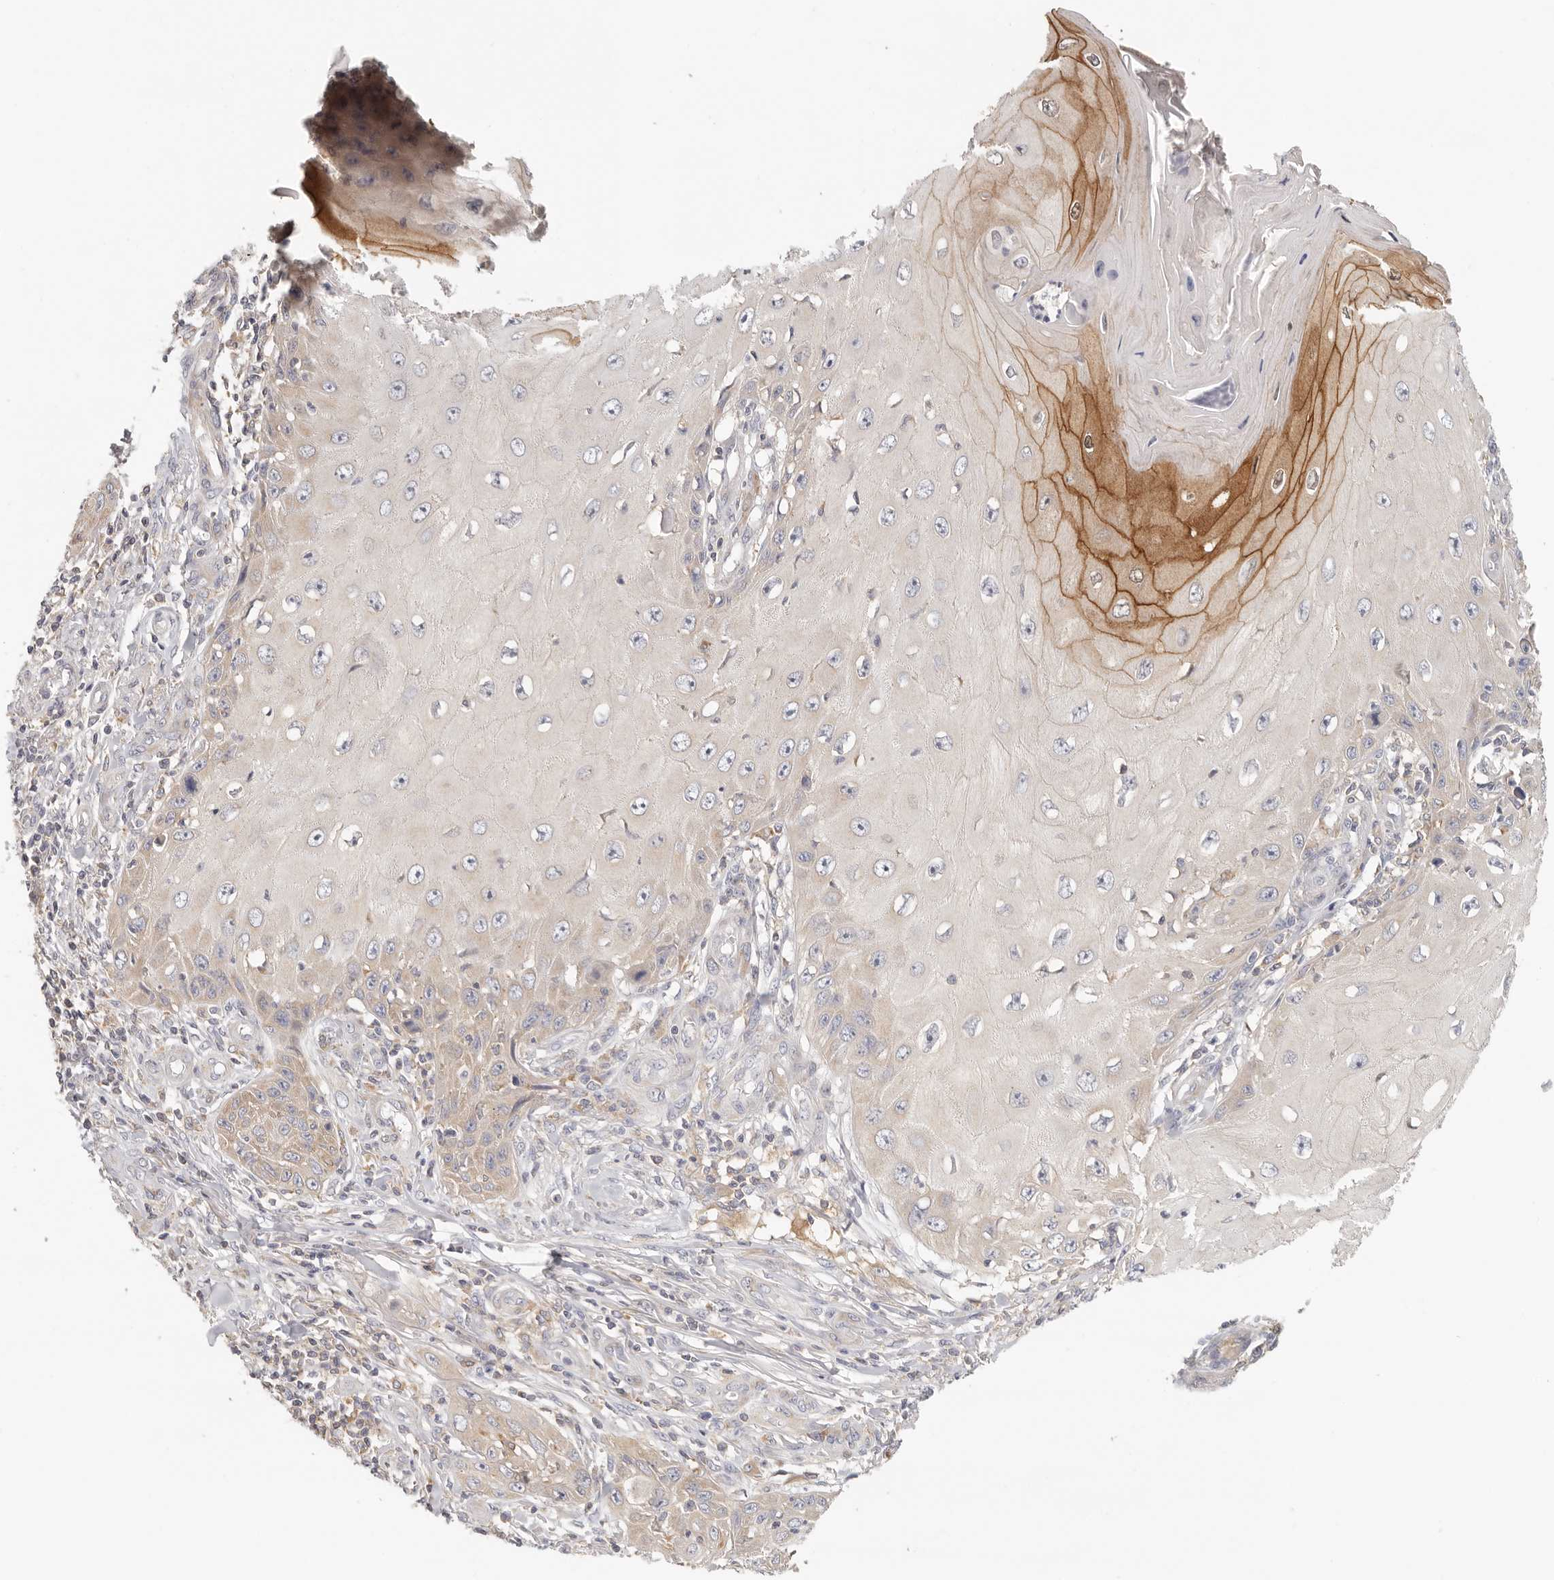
{"staining": {"intensity": "moderate", "quantity": "<25%", "location": "cytoplasmic/membranous"}, "tissue": "skin cancer", "cell_type": "Tumor cells", "image_type": "cancer", "snomed": [{"axis": "morphology", "description": "Squamous cell carcinoma, NOS"}, {"axis": "topography", "description": "Skin"}], "caption": "The immunohistochemical stain shows moderate cytoplasmic/membranous staining in tumor cells of squamous cell carcinoma (skin) tissue.", "gene": "ANXA9", "patient": {"sex": "female", "age": 73}}